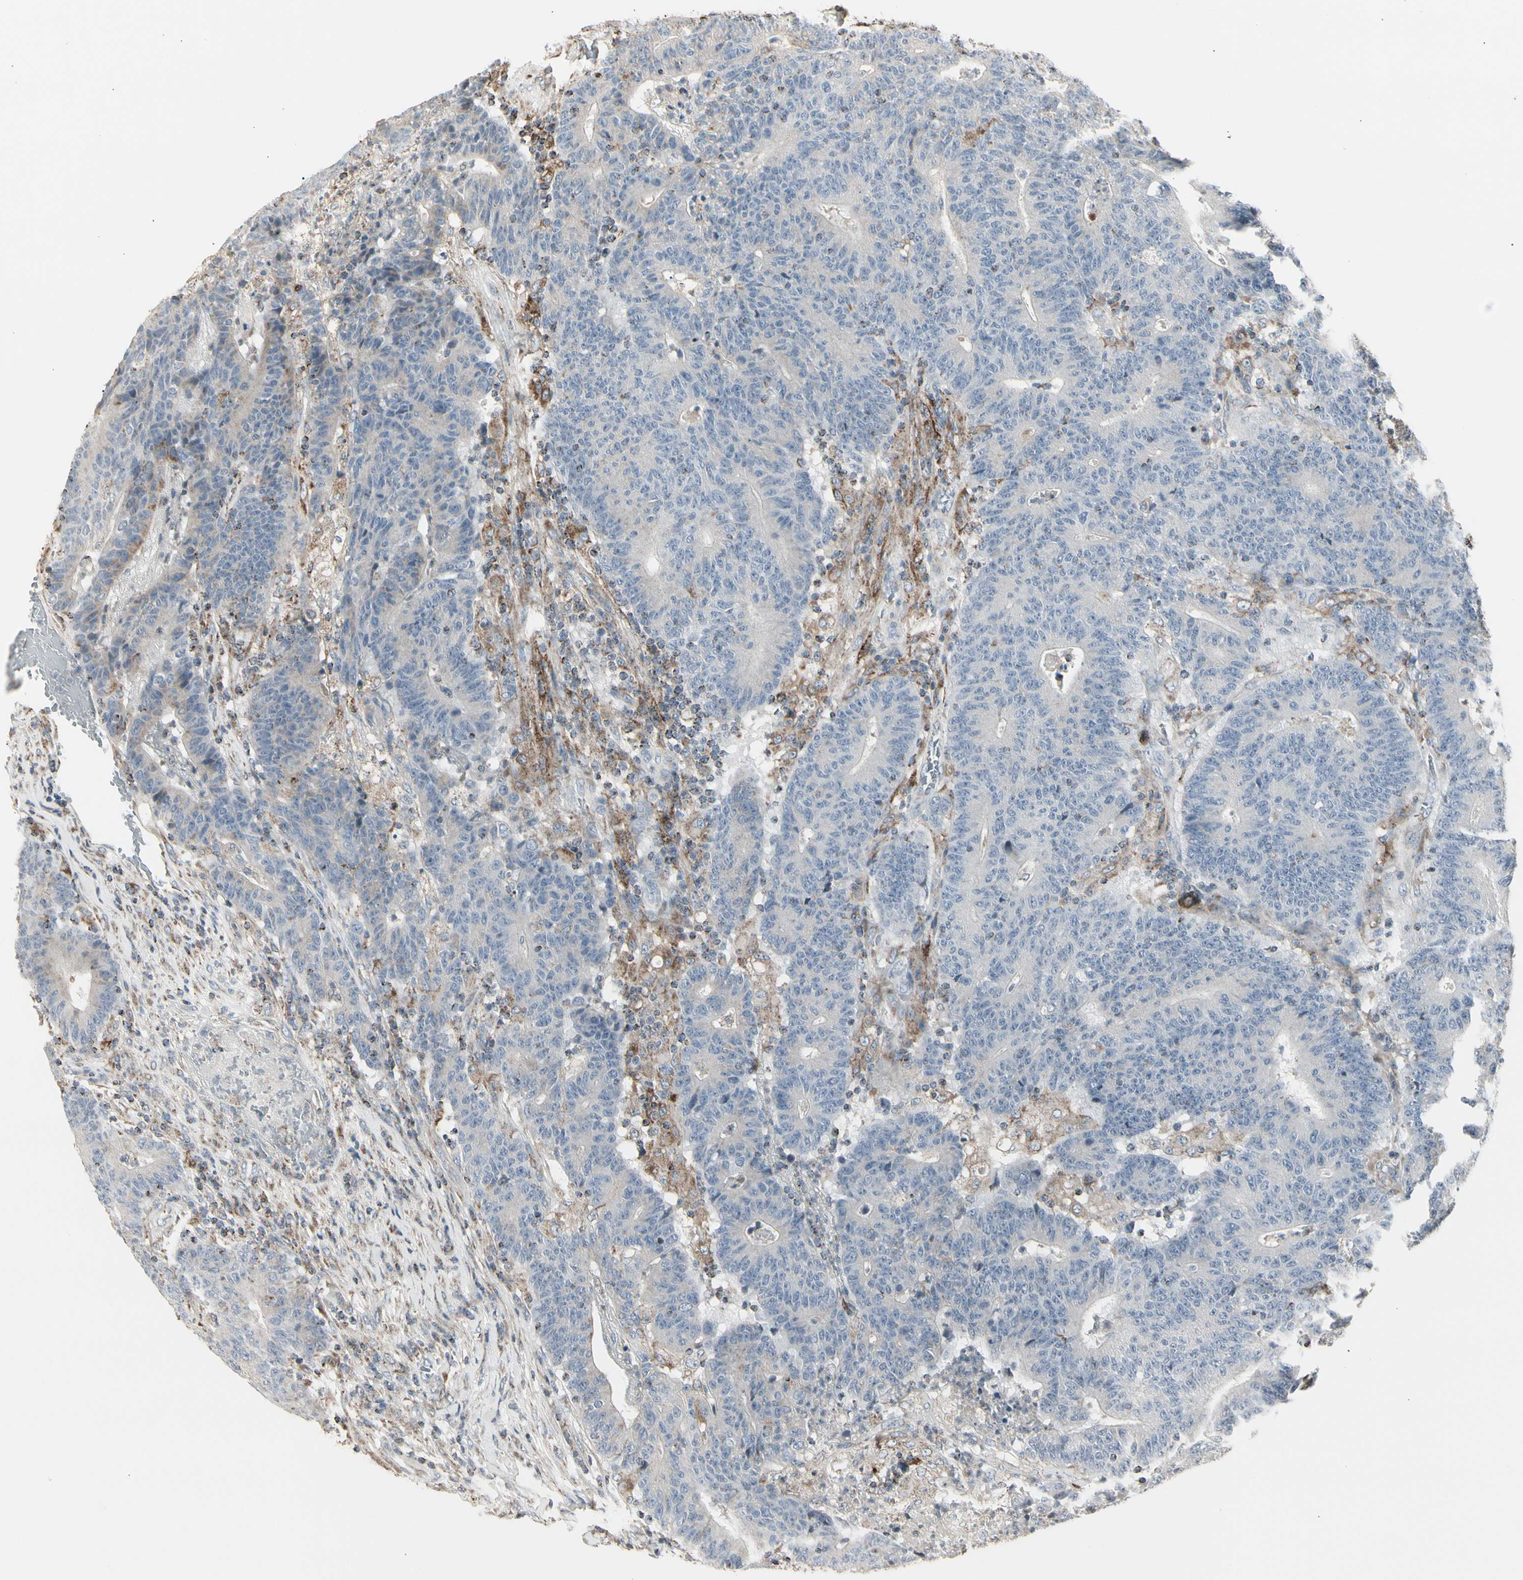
{"staining": {"intensity": "negative", "quantity": "none", "location": "none"}, "tissue": "colorectal cancer", "cell_type": "Tumor cells", "image_type": "cancer", "snomed": [{"axis": "morphology", "description": "Normal tissue, NOS"}, {"axis": "morphology", "description": "Adenocarcinoma, NOS"}, {"axis": "topography", "description": "Colon"}], "caption": "This is an immunohistochemistry (IHC) image of human adenocarcinoma (colorectal). There is no positivity in tumor cells.", "gene": "TMEM176A", "patient": {"sex": "female", "age": 75}}